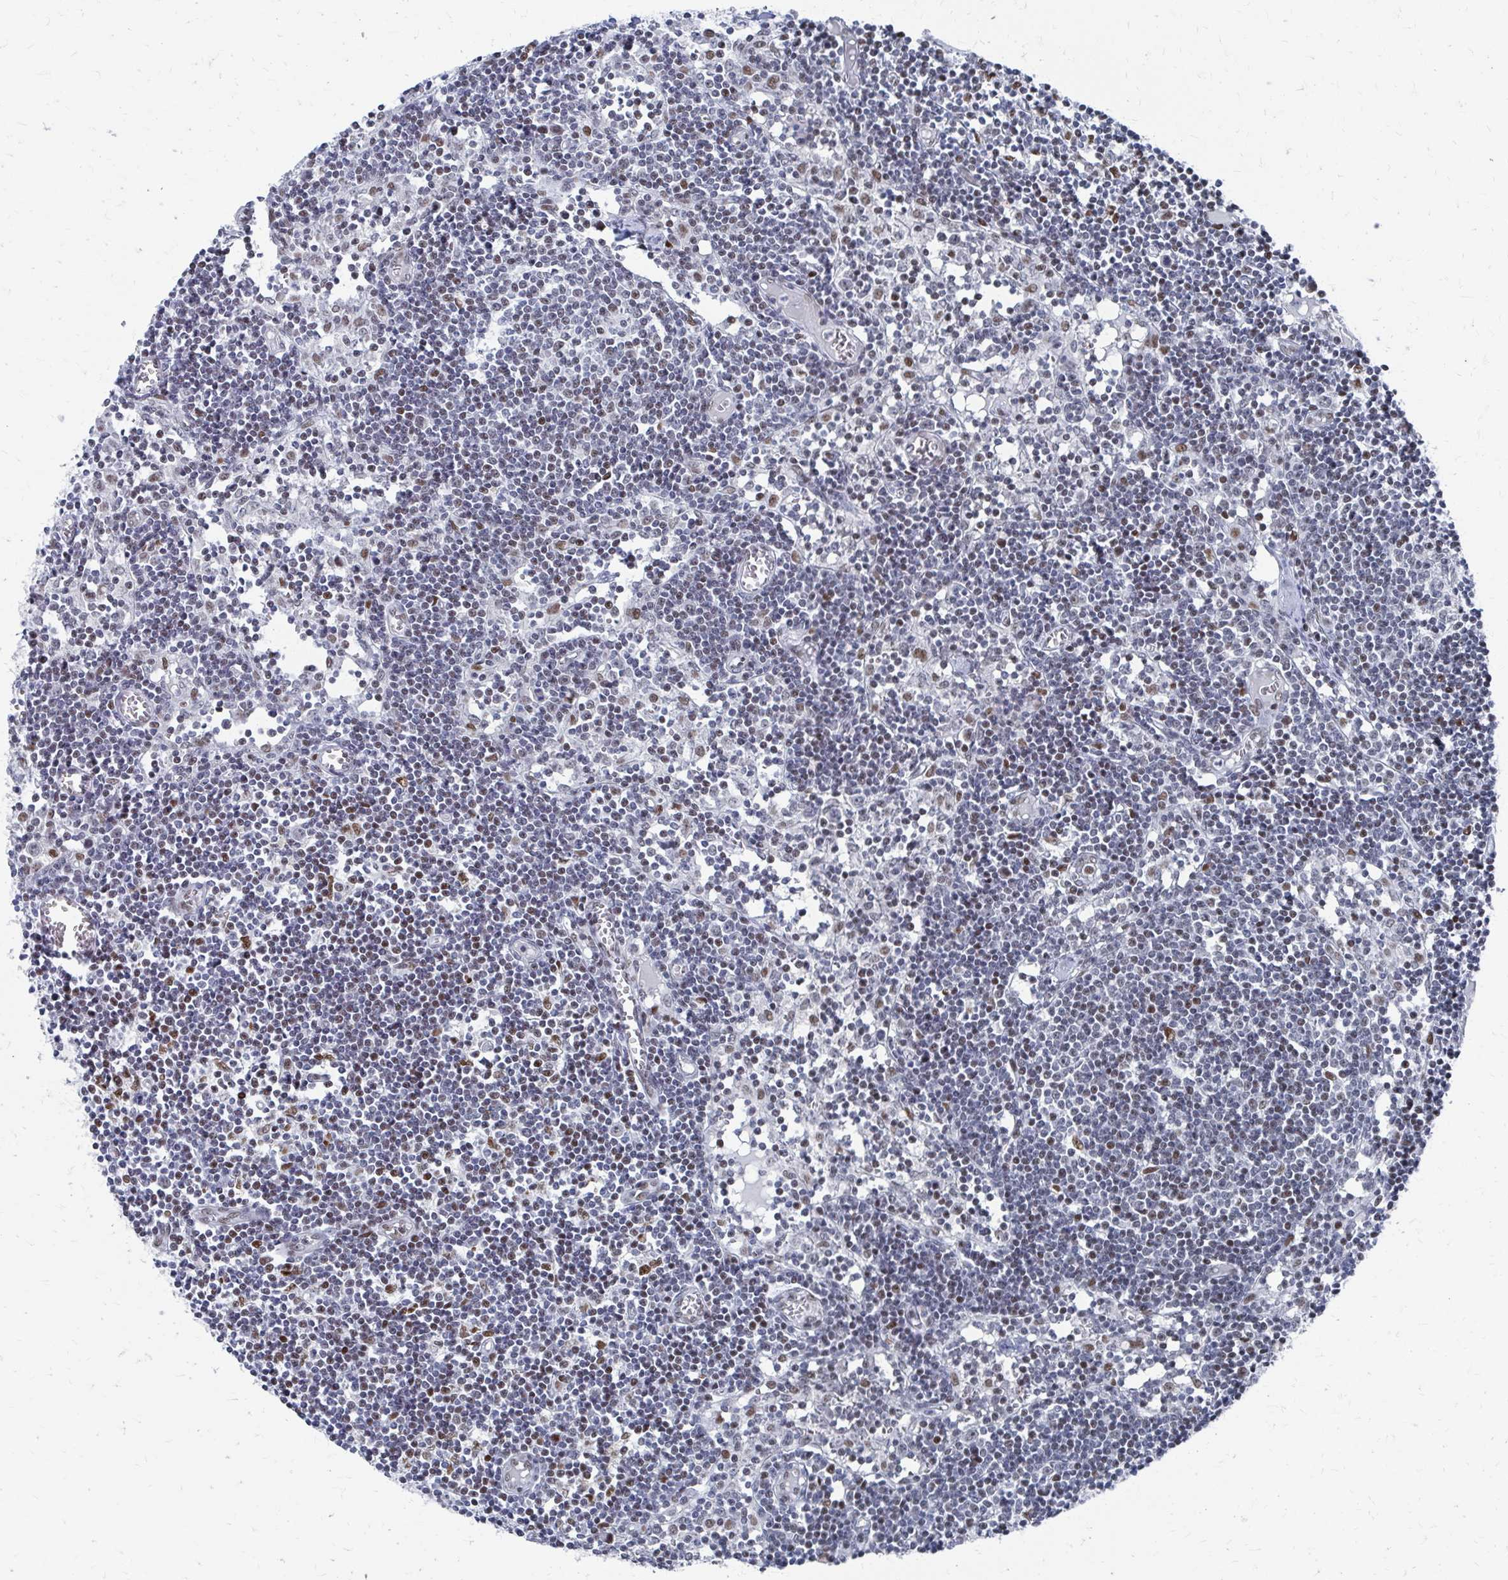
{"staining": {"intensity": "moderate", "quantity": "<25%", "location": "nuclear"}, "tissue": "lymph node", "cell_type": "Germinal center cells", "image_type": "normal", "snomed": [{"axis": "morphology", "description": "Normal tissue, NOS"}, {"axis": "topography", "description": "Lymph node"}], "caption": "A micrograph of human lymph node stained for a protein demonstrates moderate nuclear brown staining in germinal center cells.", "gene": "CDIN1", "patient": {"sex": "female", "age": 11}}